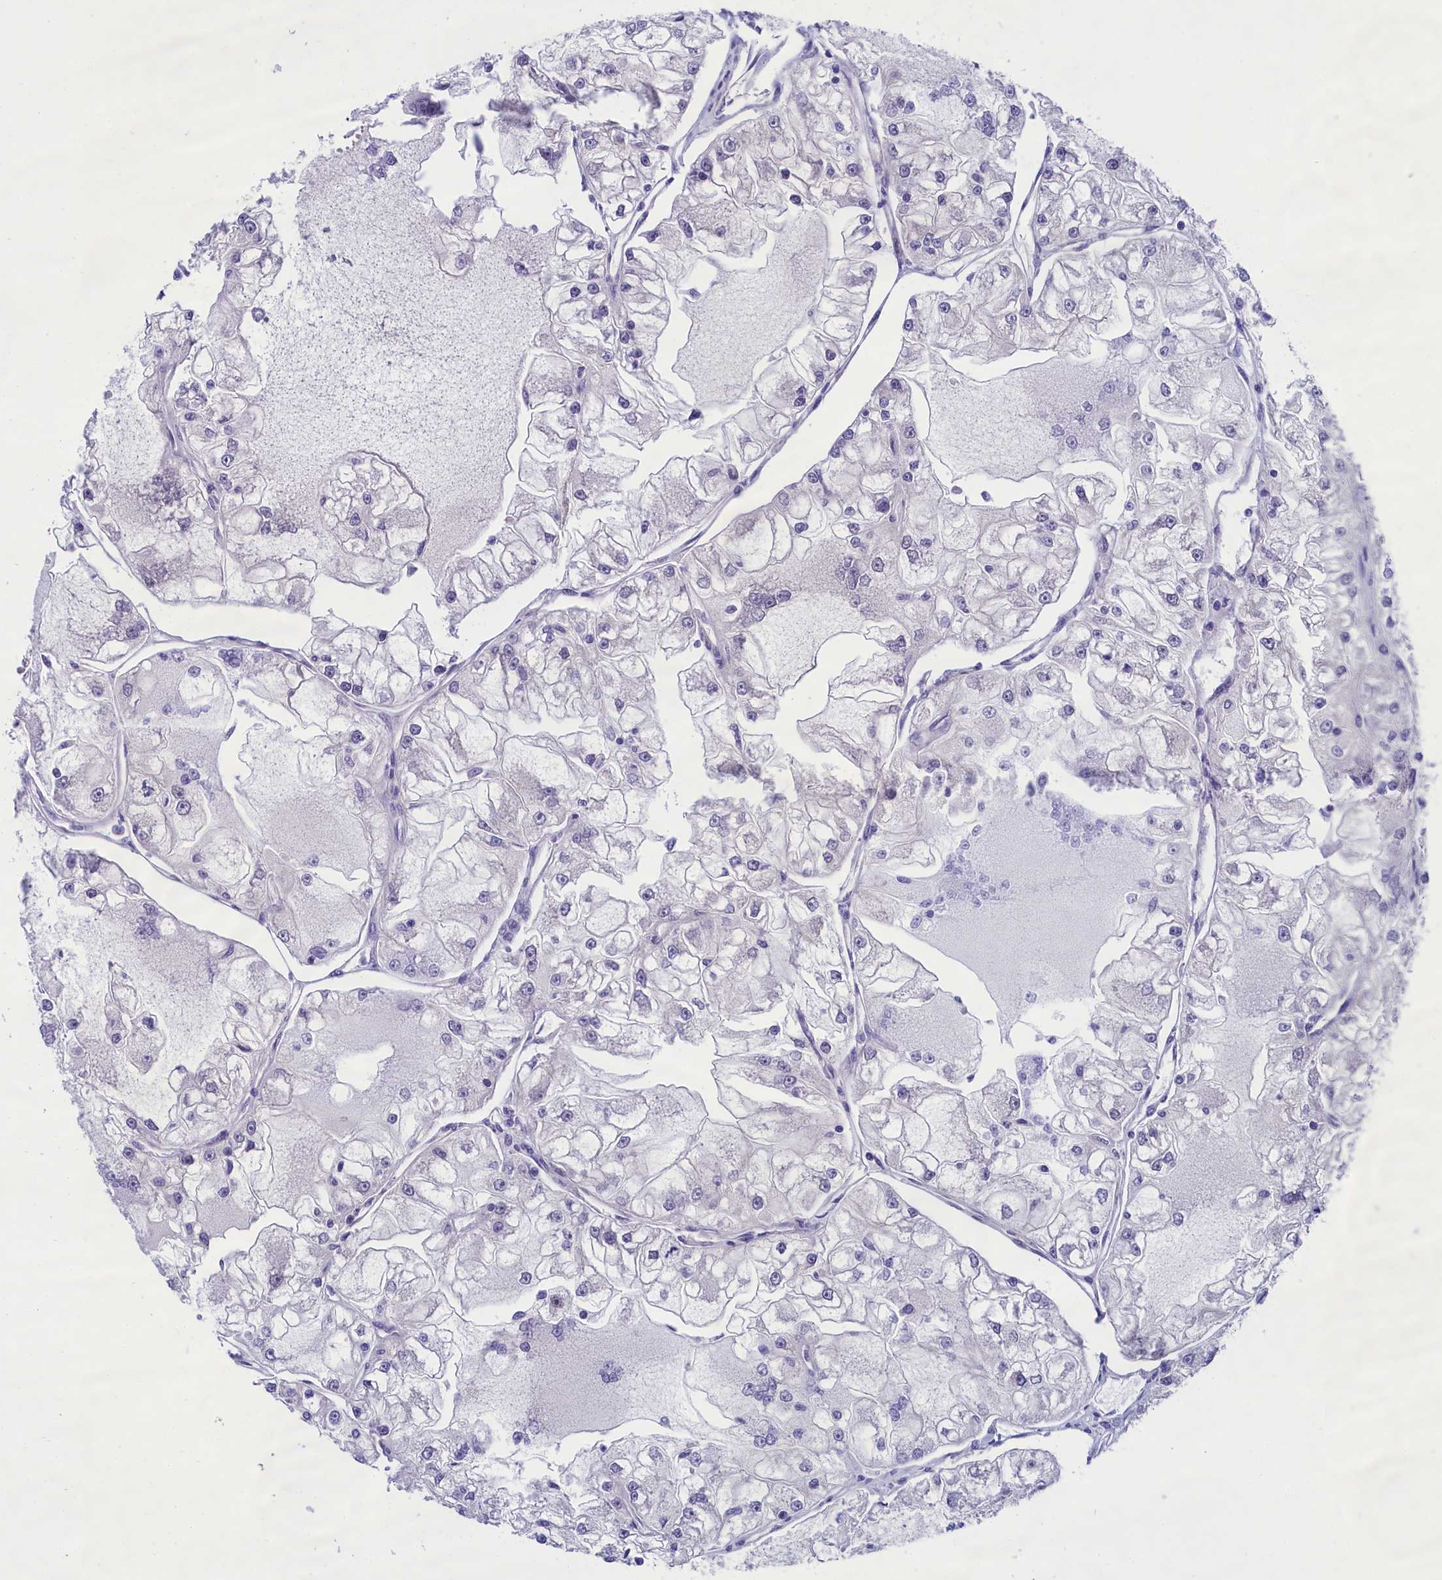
{"staining": {"intensity": "negative", "quantity": "none", "location": "none"}, "tissue": "renal cancer", "cell_type": "Tumor cells", "image_type": "cancer", "snomed": [{"axis": "morphology", "description": "Adenocarcinoma, NOS"}, {"axis": "topography", "description": "Kidney"}], "caption": "A histopathology image of human adenocarcinoma (renal) is negative for staining in tumor cells.", "gene": "ABCC8", "patient": {"sex": "female", "age": 72}}